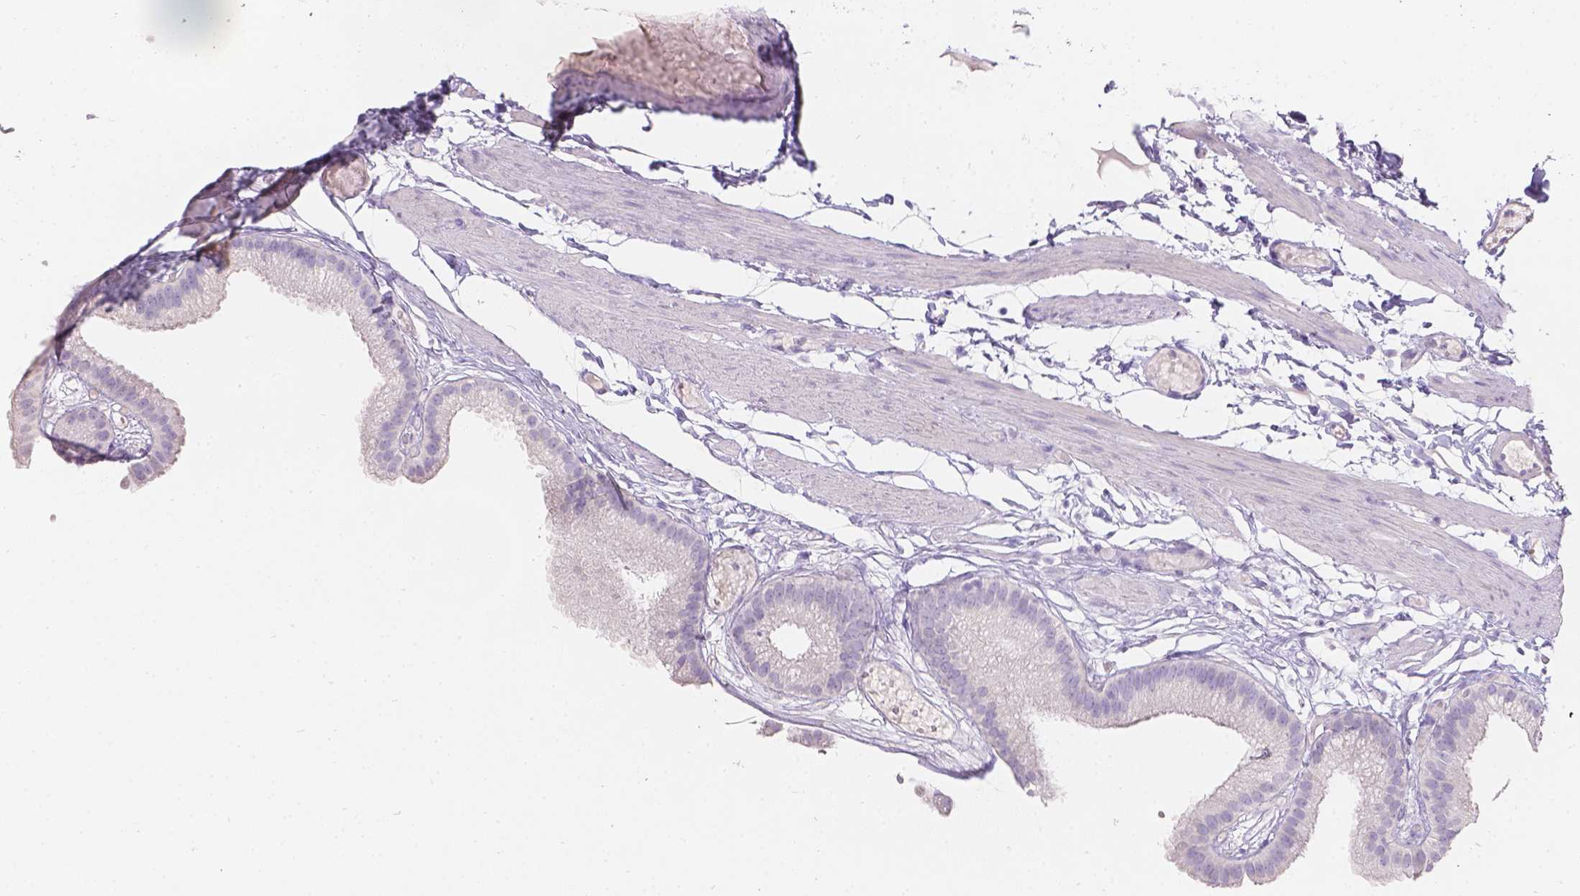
{"staining": {"intensity": "negative", "quantity": "none", "location": "none"}, "tissue": "gallbladder", "cell_type": "Glandular cells", "image_type": "normal", "snomed": [{"axis": "morphology", "description": "Normal tissue, NOS"}, {"axis": "topography", "description": "Gallbladder"}], "caption": "A high-resolution histopathology image shows immunohistochemistry (IHC) staining of benign gallbladder, which exhibits no significant positivity in glandular cells.", "gene": "HTN3", "patient": {"sex": "female", "age": 45}}